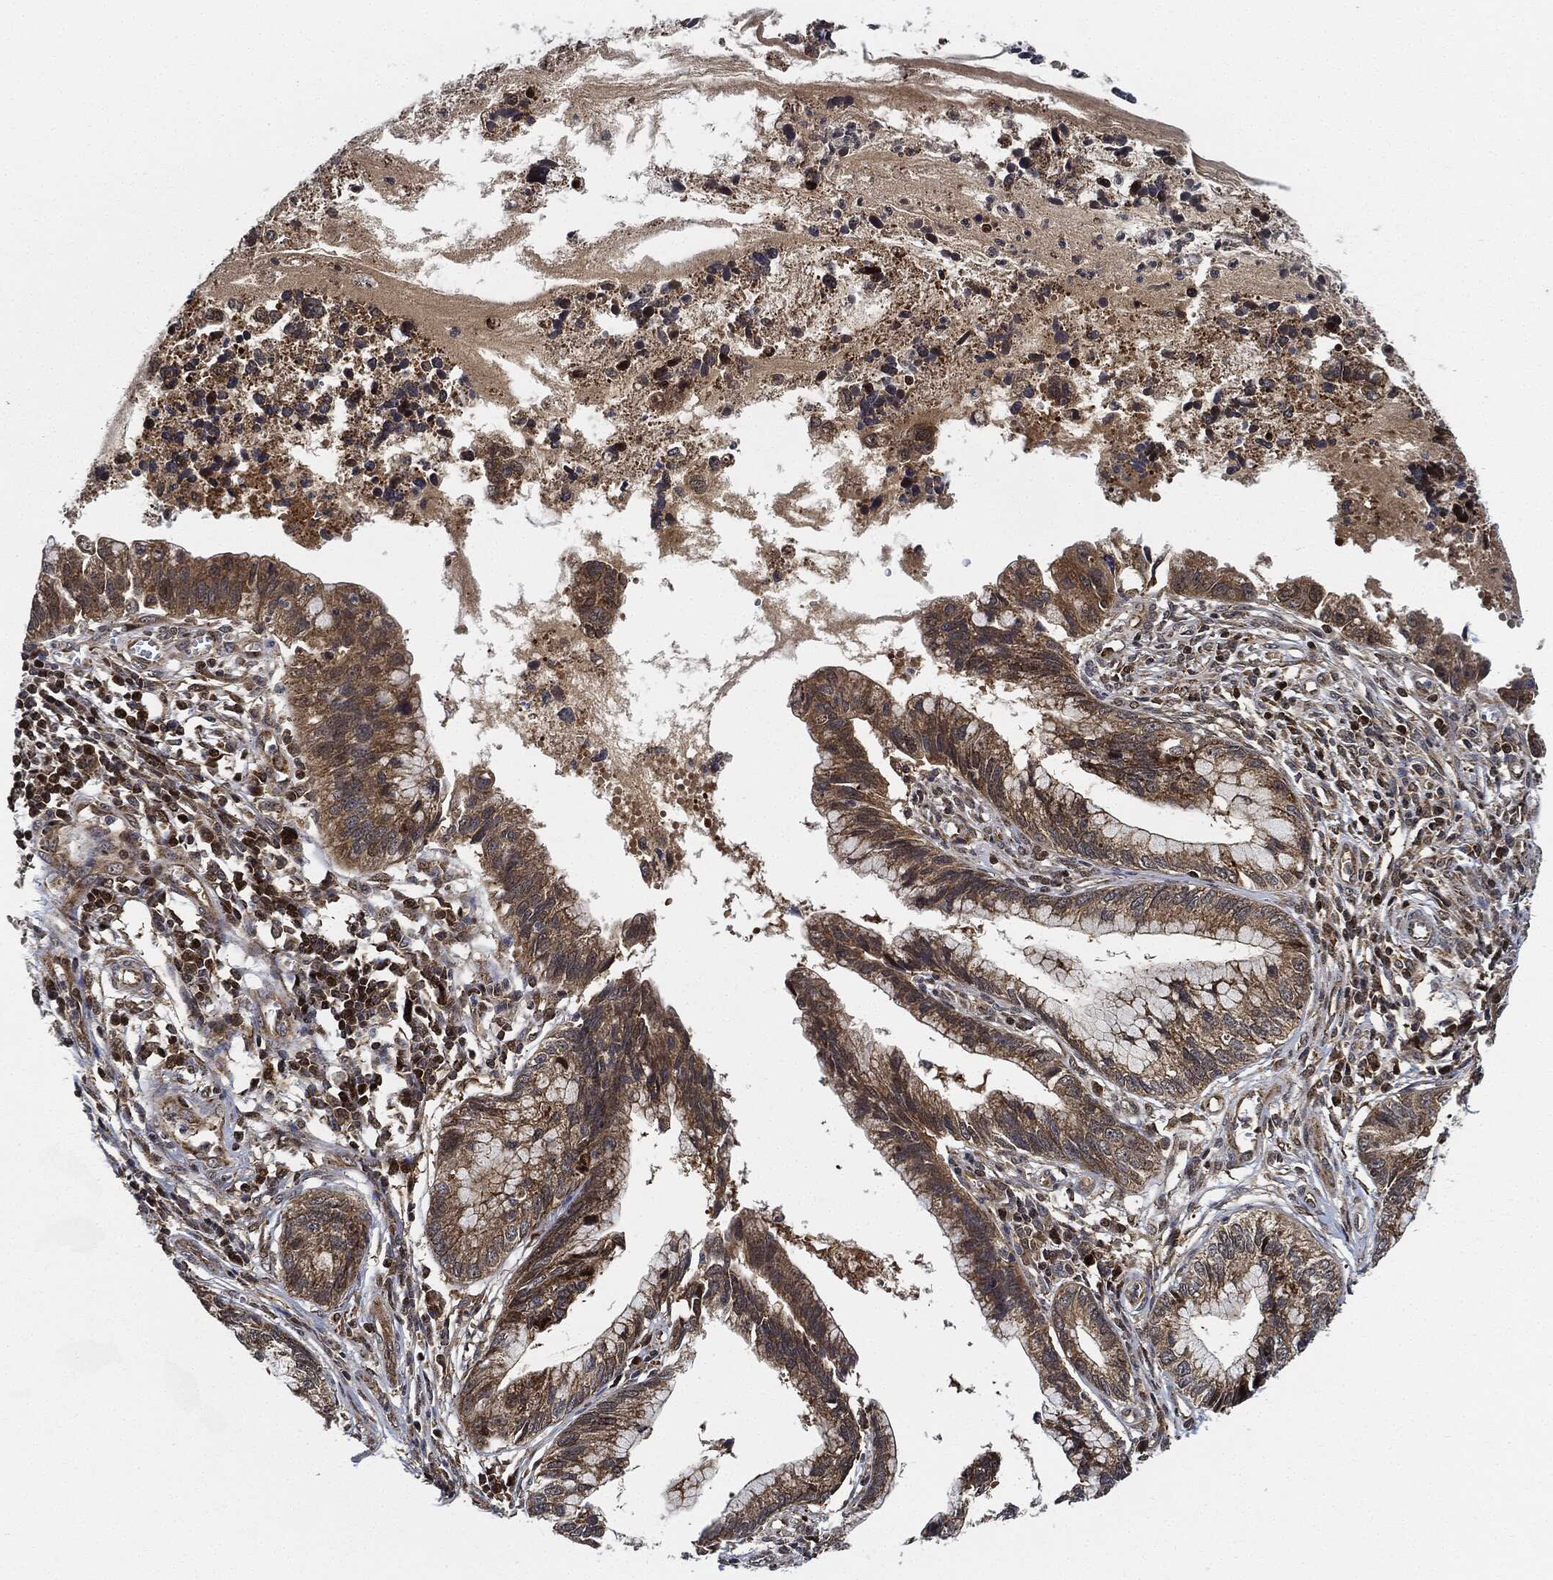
{"staining": {"intensity": "weak", "quantity": ">75%", "location": "cytoplasmic/membranous"}, "tissue": "cervical cancer", "cell_type": "Tumor cells", "image_type": "cancer", "snomed": [{"axis": "morphology", "description": "Adenocarcinoma, NOS"}, {"axis": "topography", "description": "Cervix"}], "caption": "Brown immunohistochemical staining in human cervical adenocarcinoma reveals weak cytoplasmic/membranous positivity in approximately >75% of tumor cells.", "gene": "RNASEL", "patient": {"sex": "female", "age": 44}}